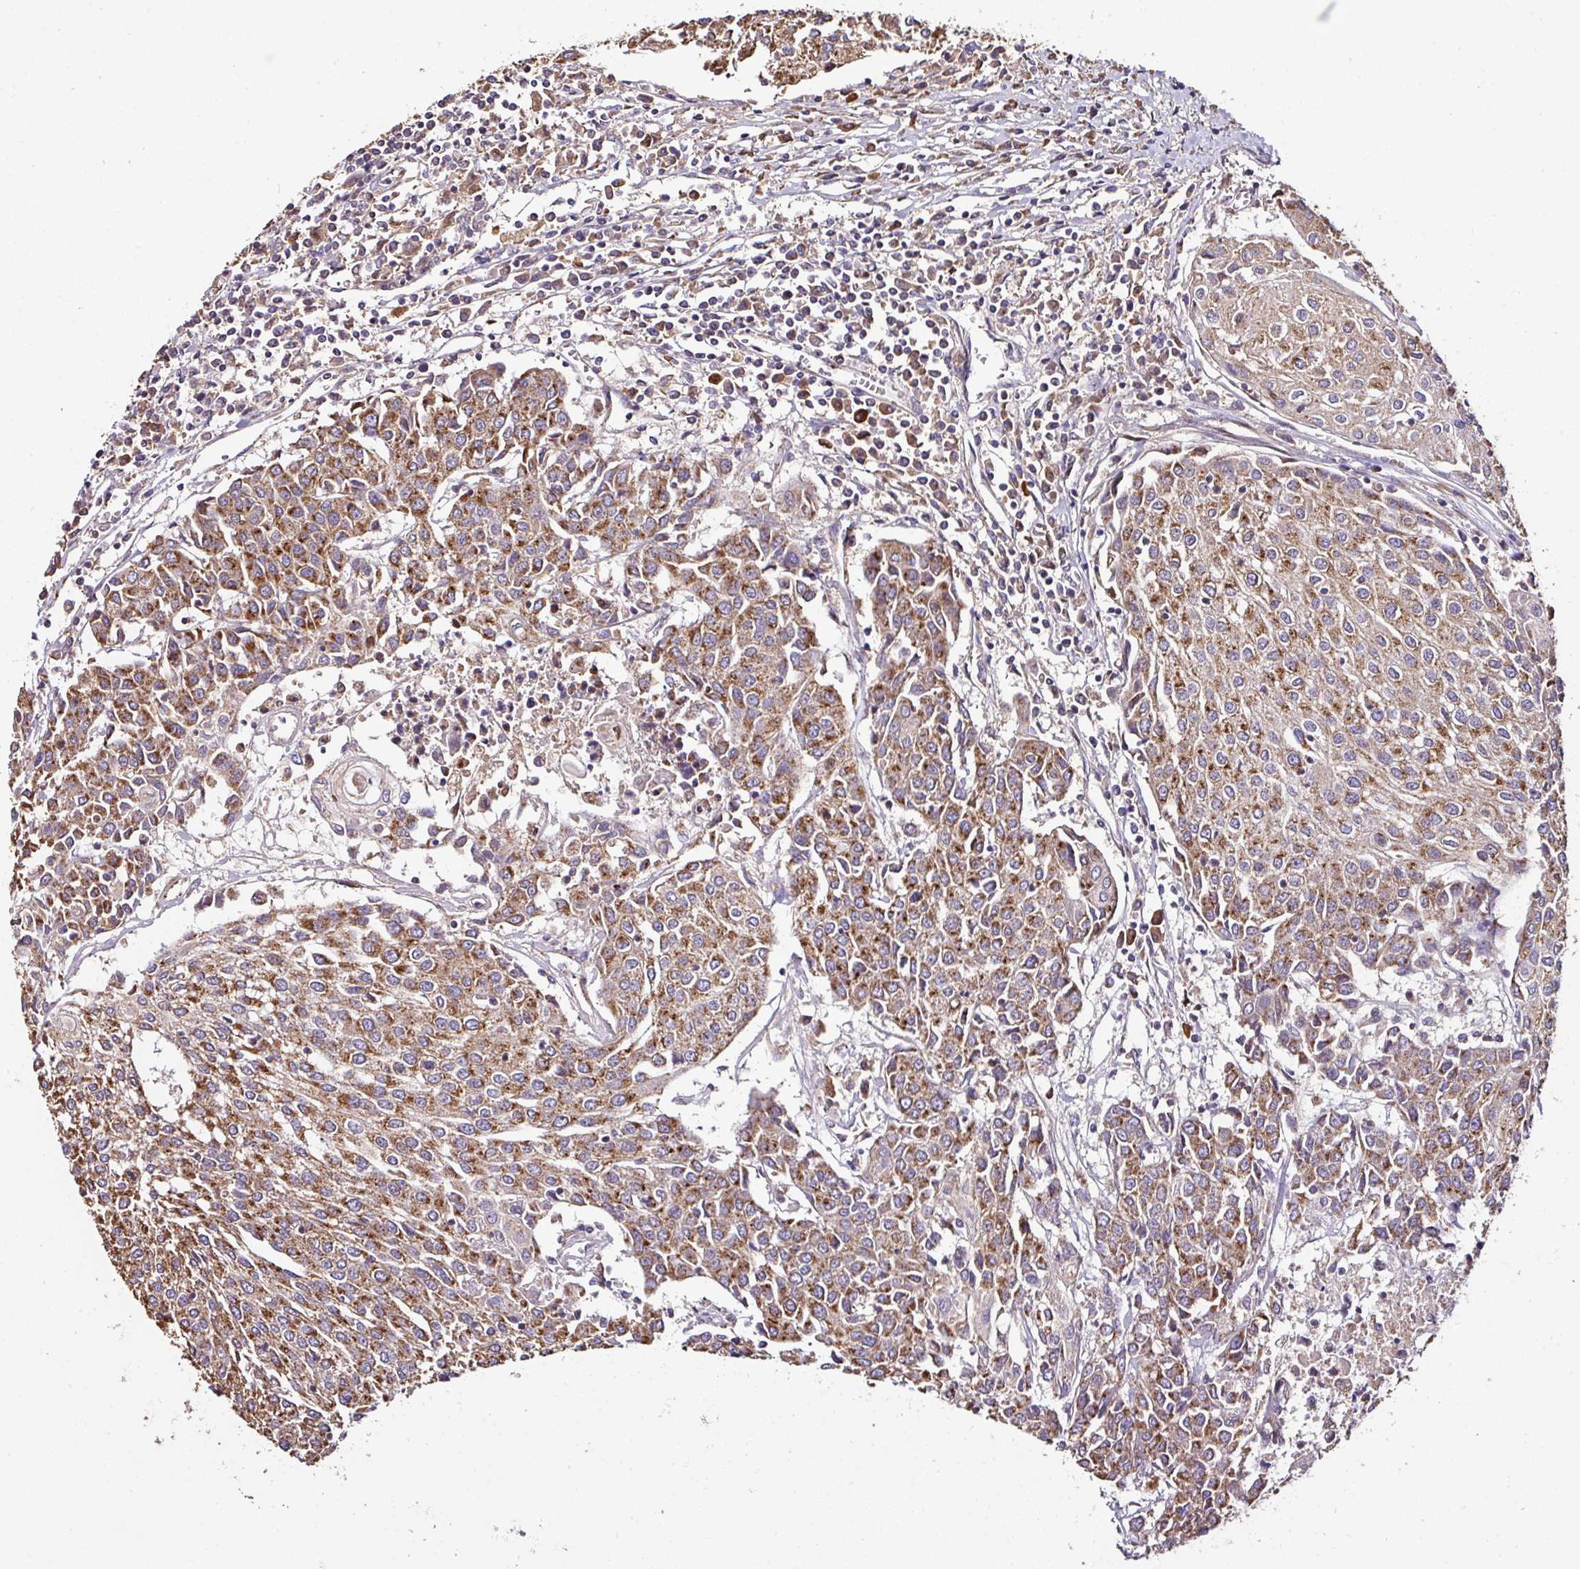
{"staining": {"intensity": "moderate", "quantity": ">75%", "location": "cytoplasmic/membranous"}, "tissue": "urothelial cancer", "cell_type": "Tumor cells", "image_type": "cancer", "snomed": [{"axis": "morphology", "description": "Urothelial carcinoma, High grade"}, {"axis": "topography", "description": "Urinary bladder"}], "caption": "Urothelial cancer stained with a brown dye demonstrates moderate cytoplasmic/membranous positive expression in approximately >75% of tumor cells.", "gene": "CPD", "patient": {"sex": "female", "age": 85}}